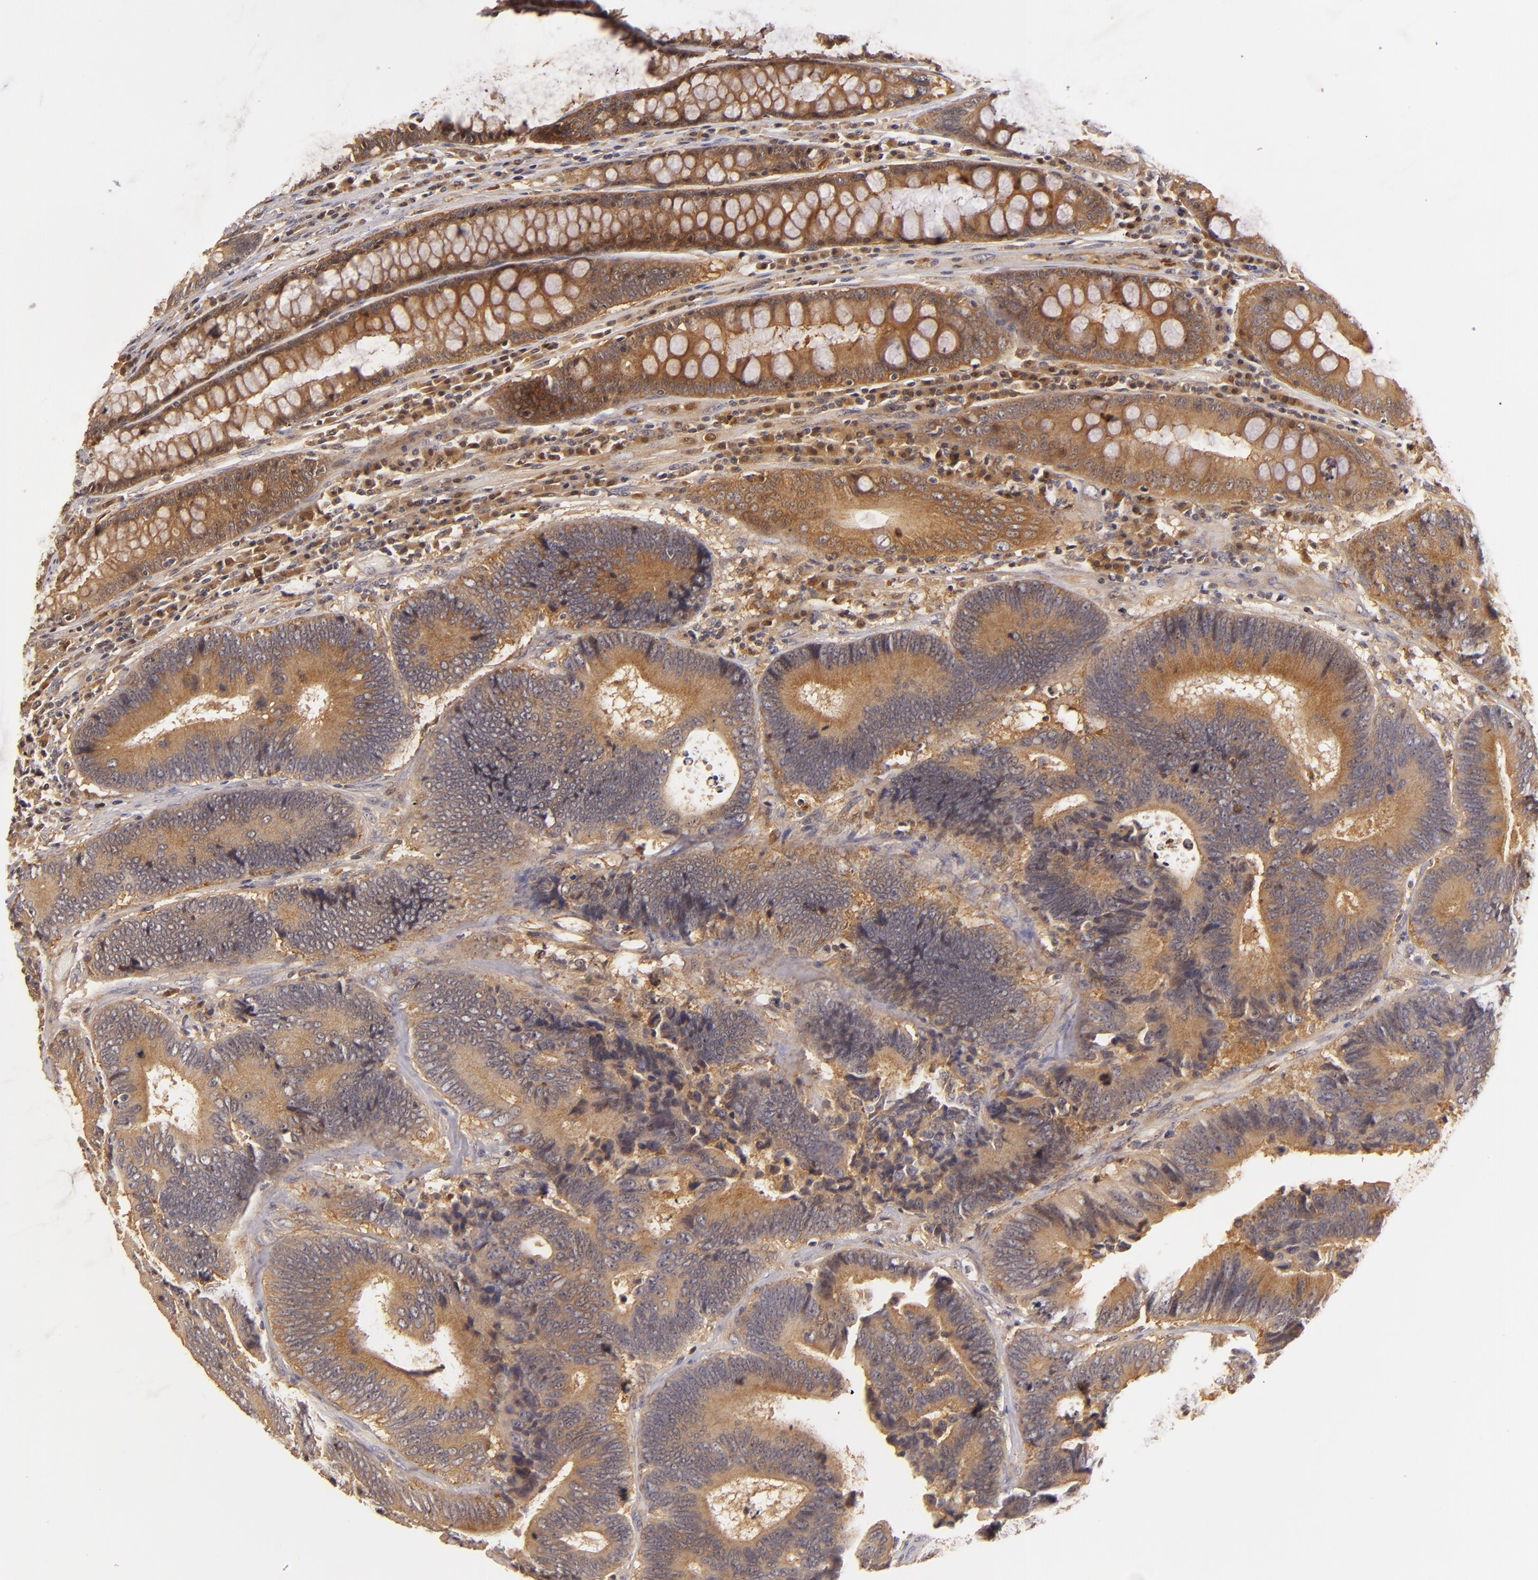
{"staining": {"intensity": "strong", "quantity": ">75%", "location": "cytoplasmic/membranous"}, "tissue": "colorectal cancer", "cell_type": "Tumor cells", "image_type": "cancer", "snomed": [{"axis": "morphology", "description": "Normal tissue, NOS"}, {"axis": "morphology", "description": "Adenocarcinoma, NOS"}, {"axis": "topography", "description": "Colon"}], "caption": "Immunohistochemical staining of adenocarcinoma (colorectal) displays high levels of strong cytoplasmic/membranous protein positivity in approximately >75% of tumor cells.", "gene": "PRKCD", "patient": {"sex": "female", "age": 78}}